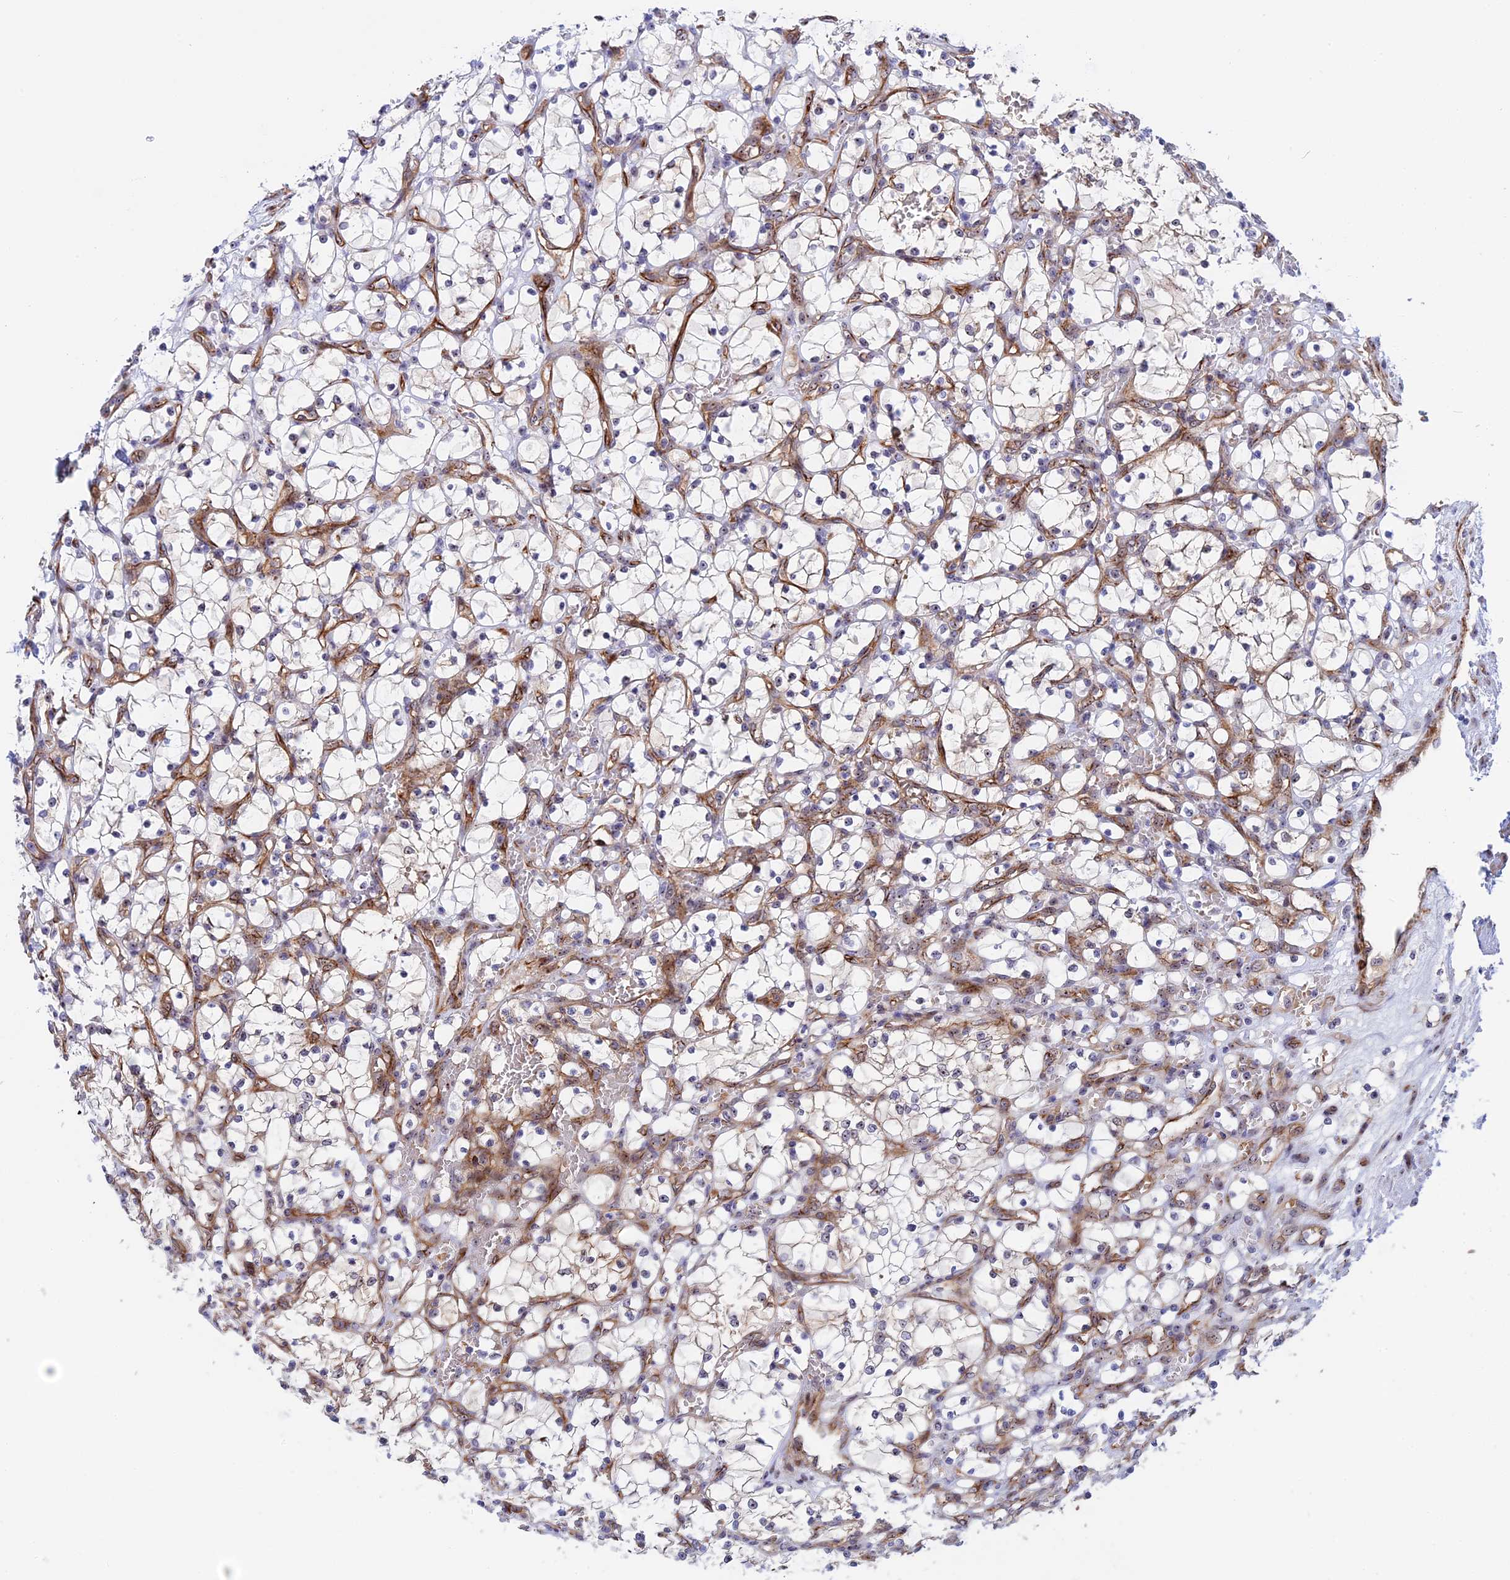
{"staining": {"intensity": "negative", "quantity": "none", "location": "none"}, "tissue": "renal cancer", "cell_type": "Tumor cells", "image_type": "cancer", "snomed": [{"axis": "morphology", "description": "Adenocarcinoma, NOS"}, {"axis": "topography", "description": "Kidney"}], "caption": "This is a photomicrograph of immunohistochemistry (IHC) staining of adenocarcinoma (renal), which shows no staining in tumor cells.", "gene": "DBNDD1", "patient": {"sex": "female", "age": 69}}